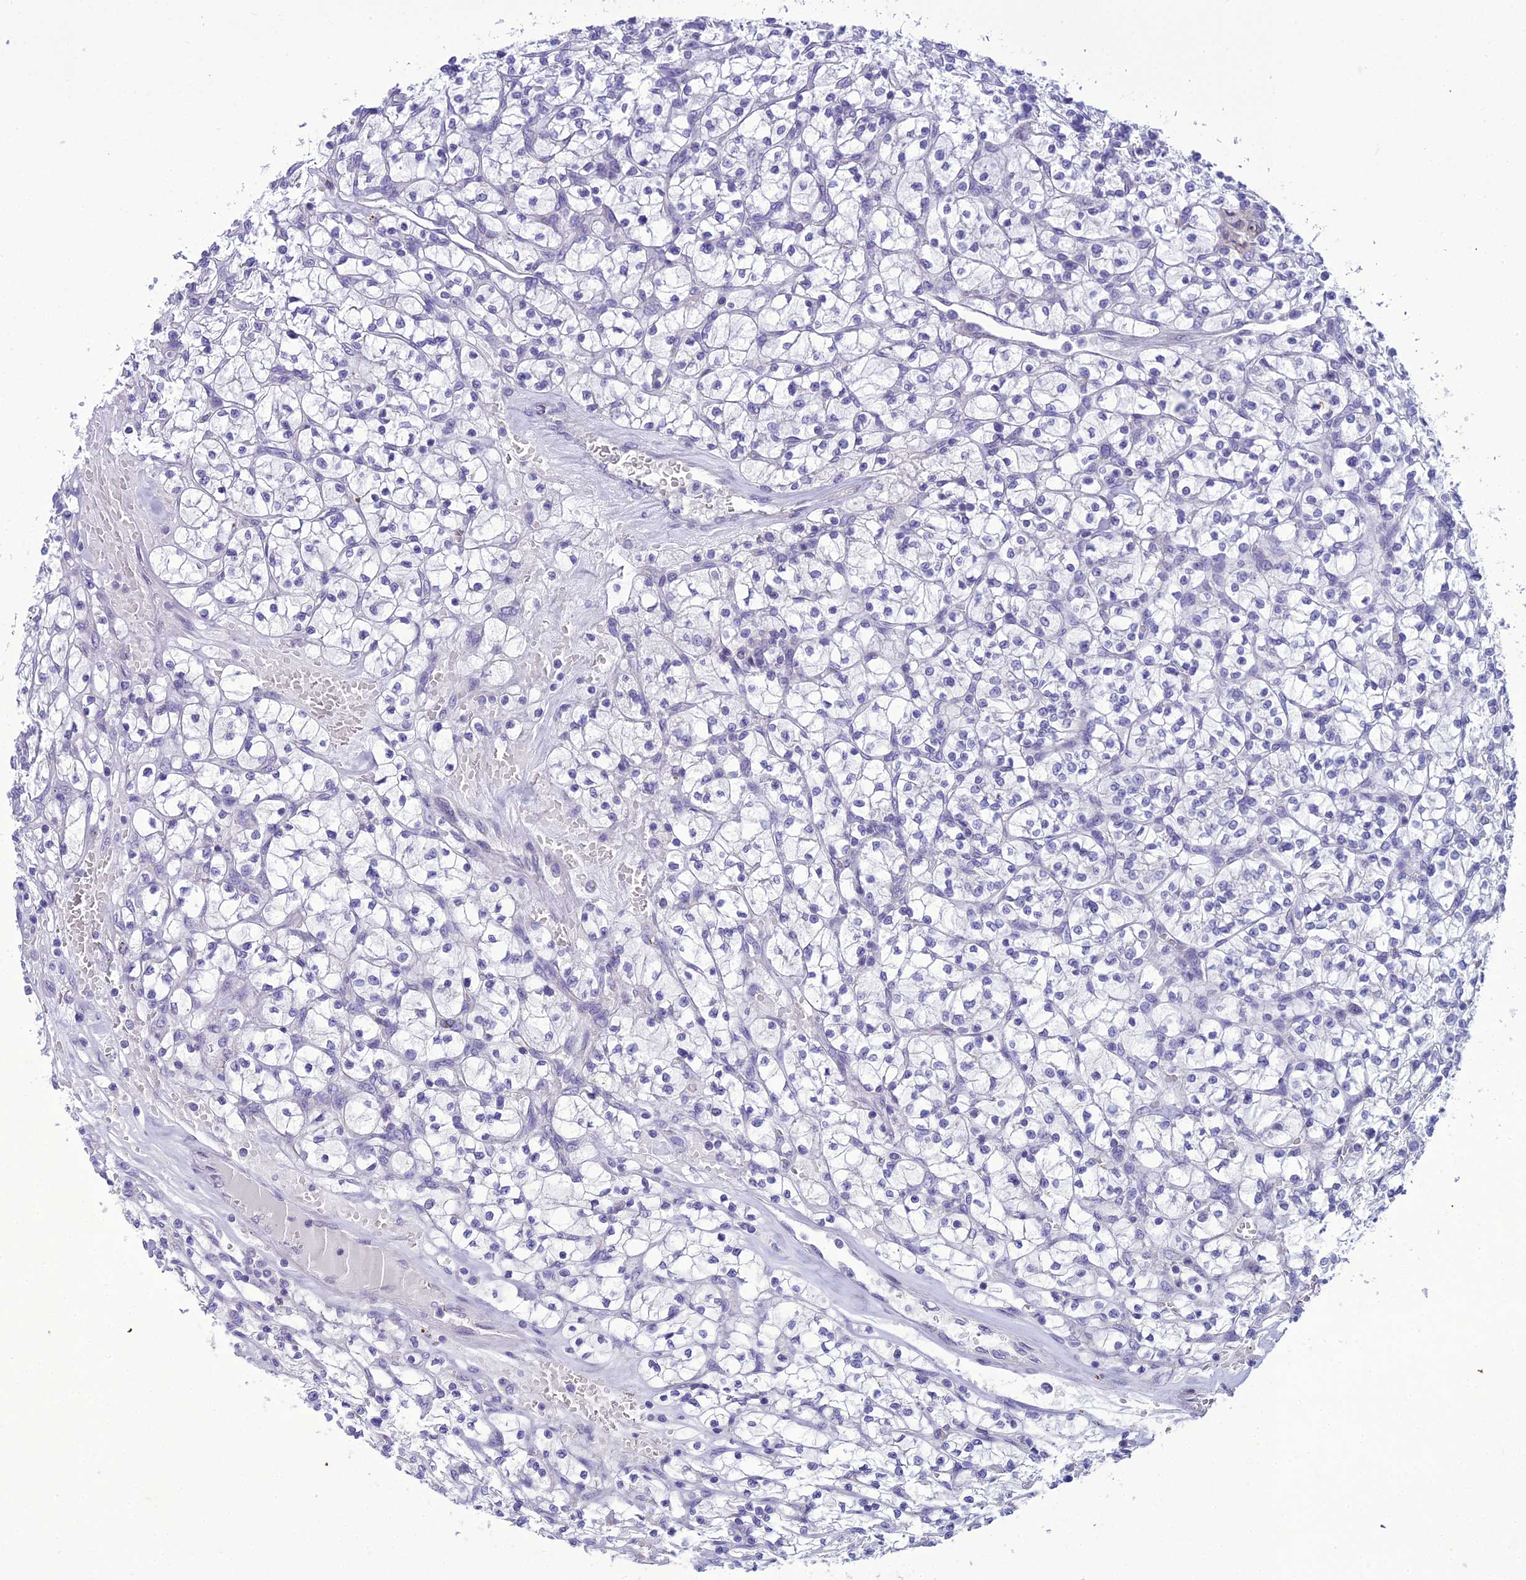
{"staining": {"intensity": "negative", "quantity": "none", "location": "none"}, "tissue": "renal cancer", "cell_type": "Tumor cells", "image_type": "cancer", "snomed": [{"axis": "morphology", "description": "Adenocarcinoma, NOS"}, {"axis": "topography", "description": "Kidney"}], "caption": "Immunohistochemical staining of renal adenocarcinoma demonstrates no significant expression in tumor cells. (DAB immunohistochemistry visualized using brightfield microscopy, high magnification).", "gene": "B9D2", "patient": {"sex": "female", "age": 64}}